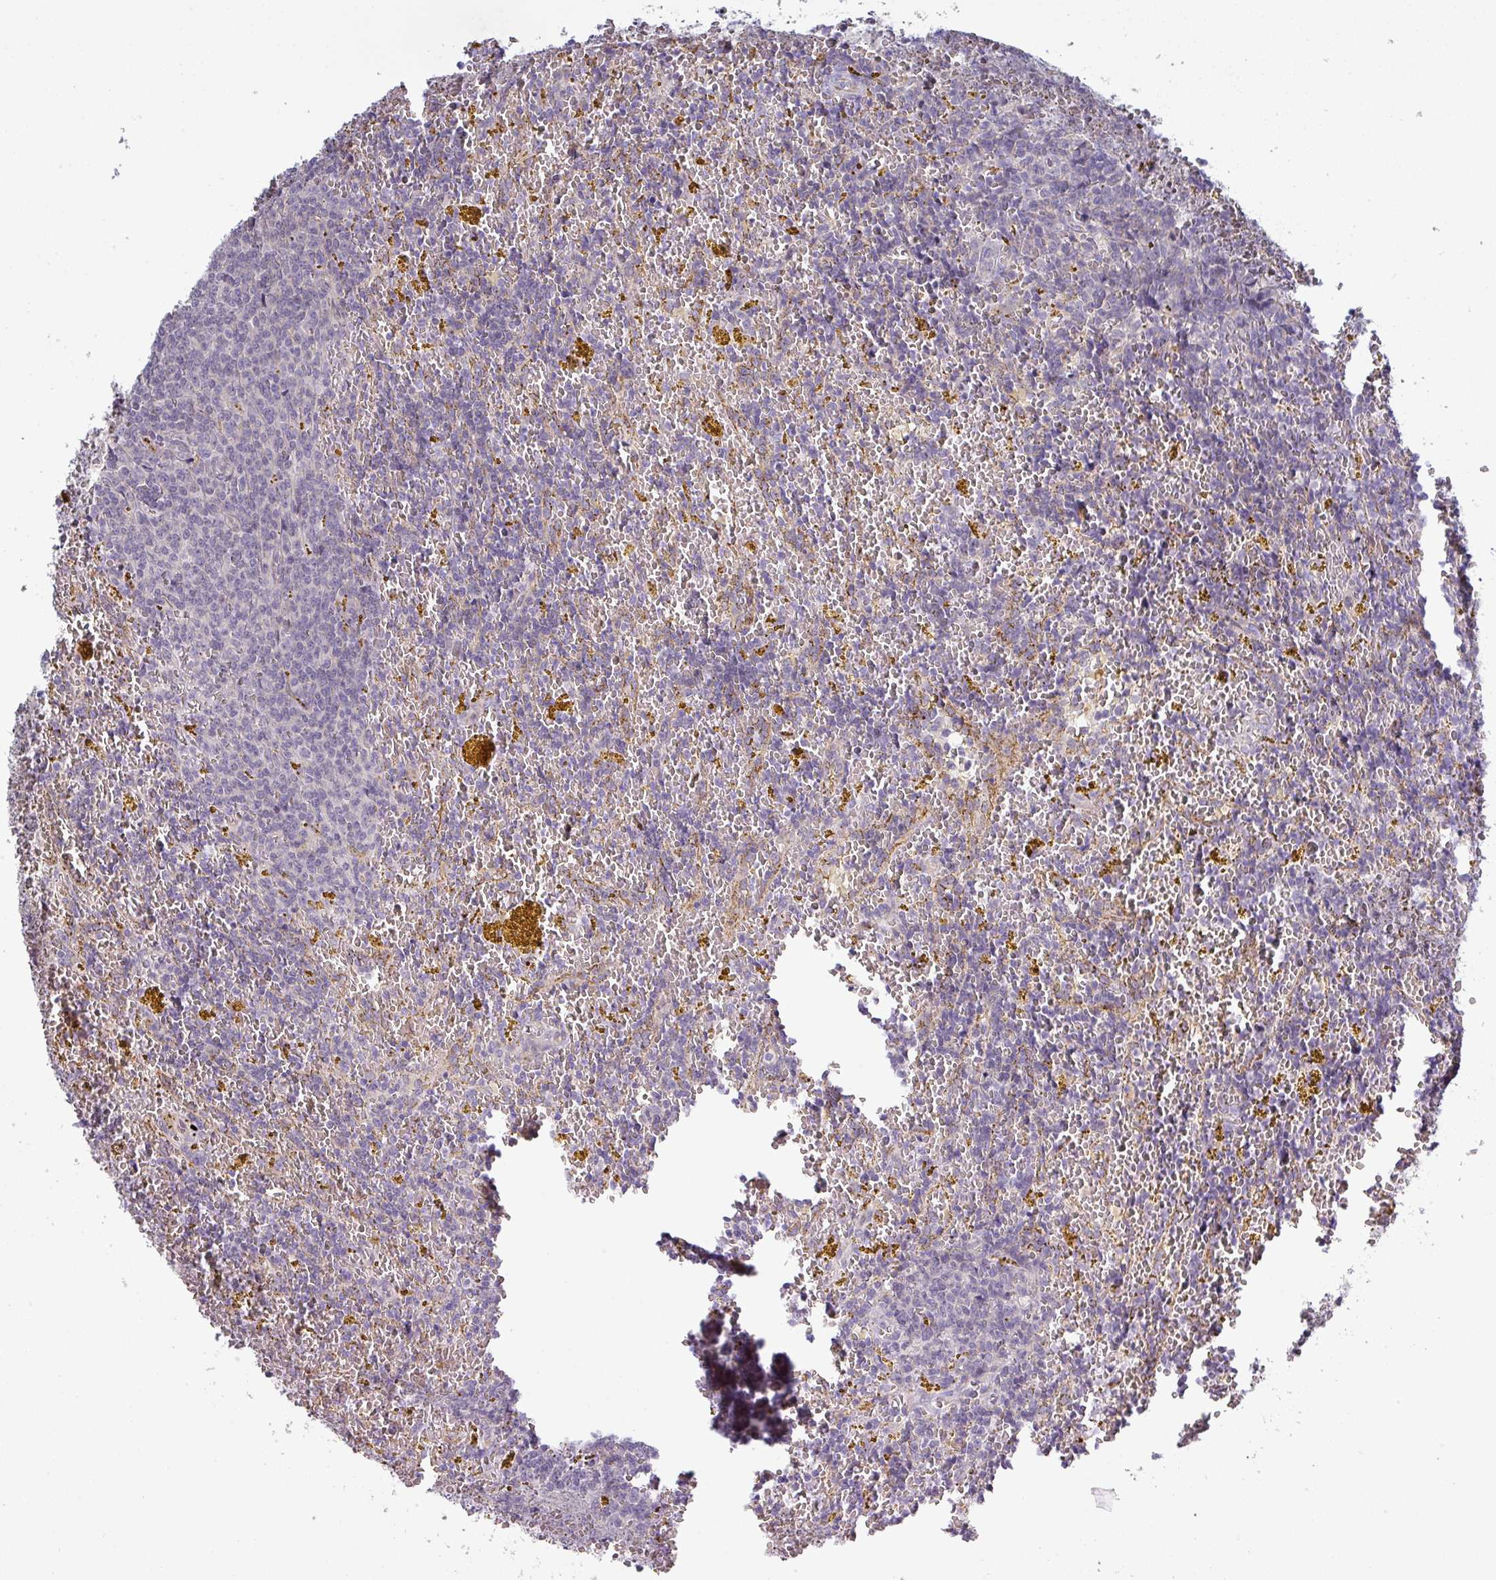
{"staining": {"intensity": "negative", "quantity": "none", "location": "none"}, "tissue": "lymphoma", "cell_type": "Tumor cells", "image_type": "cancer", "snomed": [{"axis": "morphology", "description": "Malignant lymphoma, non-Hodgkin's type, Low grade"}, {"axis": "topography", "description": "Spleen"}, {"axis": "topography", "description": "Lymph node"}], "caption": "Malignant lymphoma, non-Hodgkin's type (low-grade) was stained to show a protein in brown. There is no significant staining in tumor cells.", "gene": "C2orf16", "patient": {"sex": "female", "age": 66}}